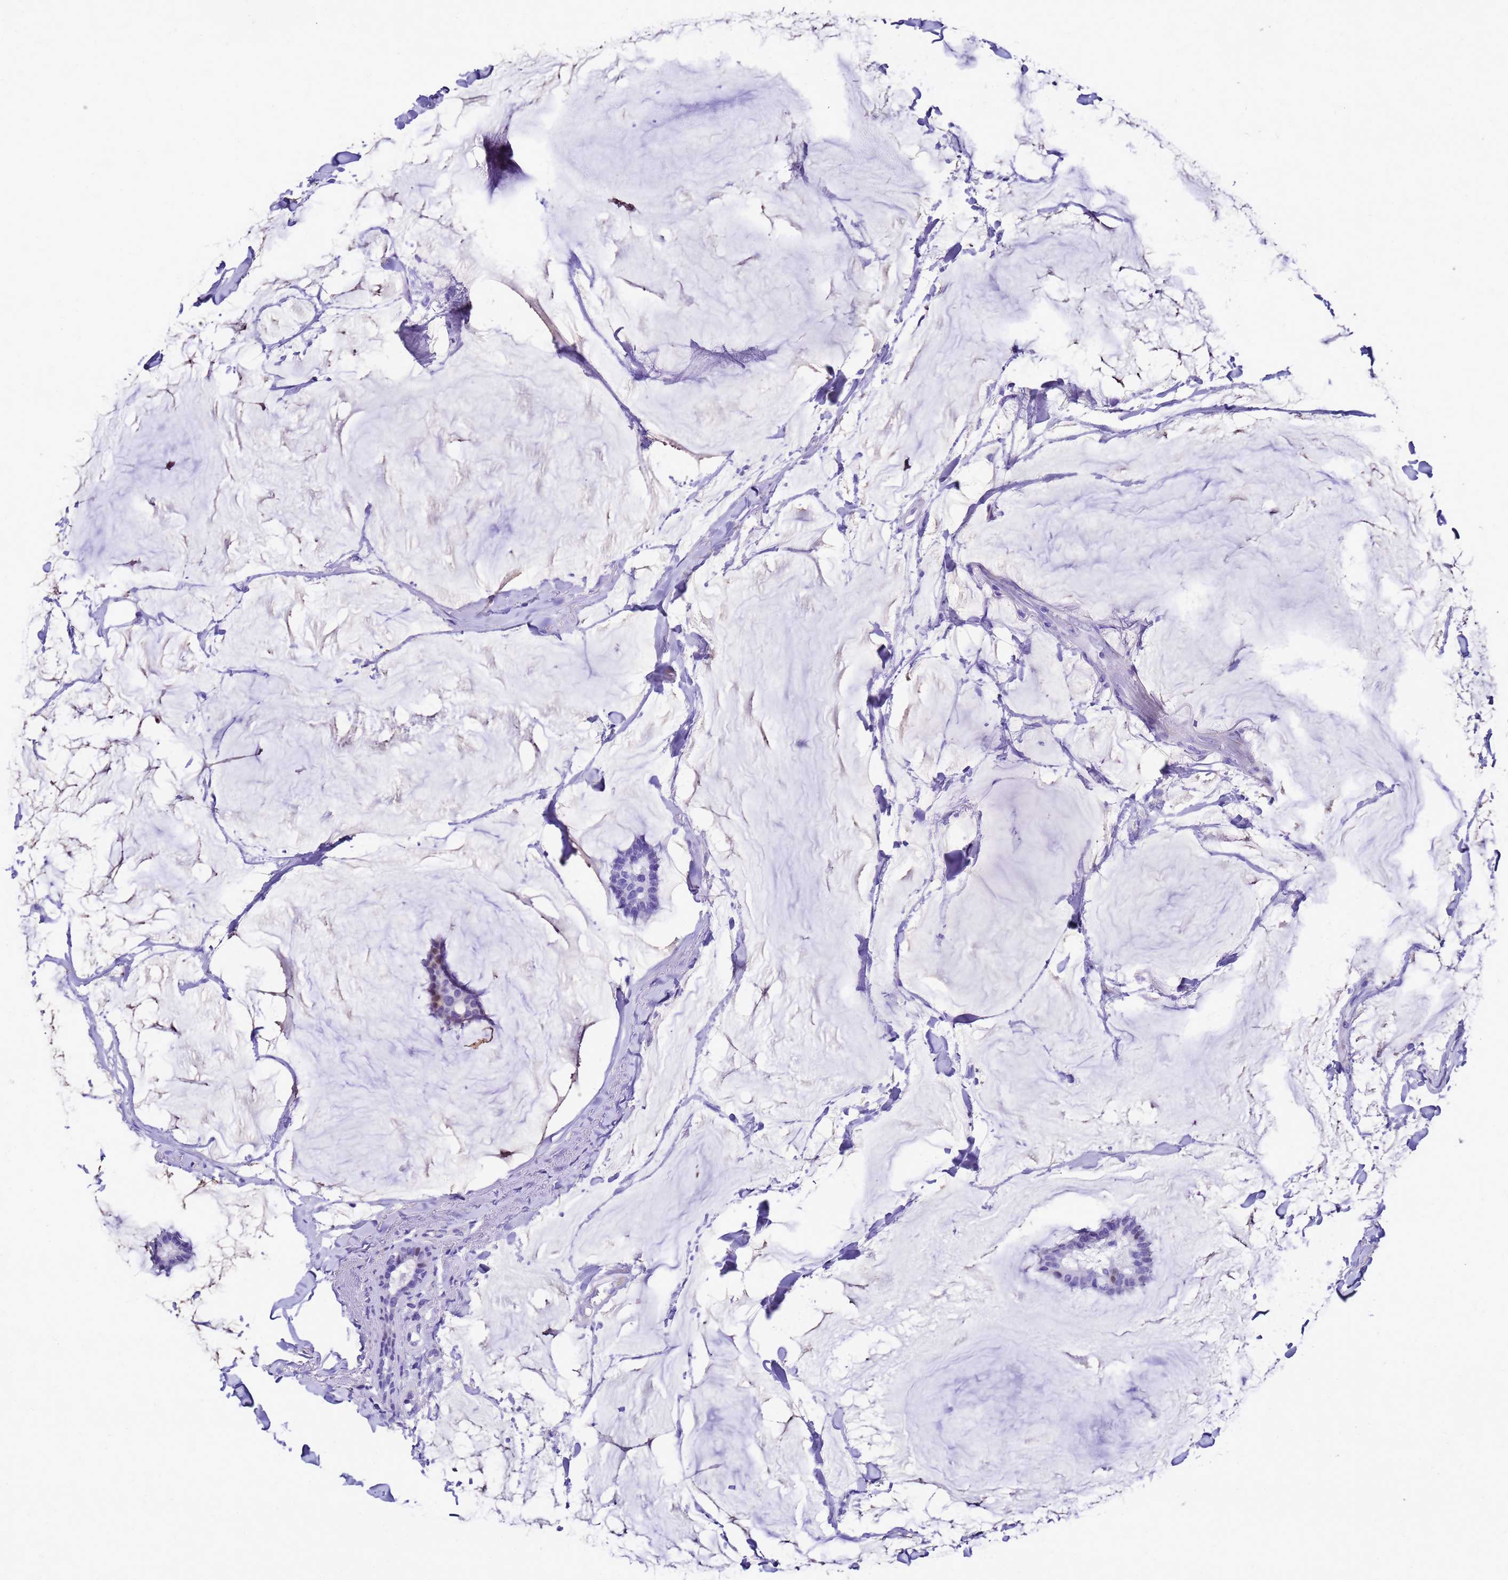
{"staining": {"intensity": "negative", "quantity": "none", "location": "none"}, "tissue": "breast cancer", "cell_type": "Tumor cells", "image_type": "cancer", "snomed": [{"axis": "morphology", "description": "Duct carcinoma"}, {"axis": "topography", "description": "Breast"}], "caption": "Immunohistochemical staining of breast cancer (intraductal carcinoma) displays no significant expression in tumor cells. Brightfield microscopy of IHC stained with DAB (brown) and hematoxylin (blue), captured at high magnification.", "gene": "UGT2B10", "patient": {"sex": "female", "age": 93}}